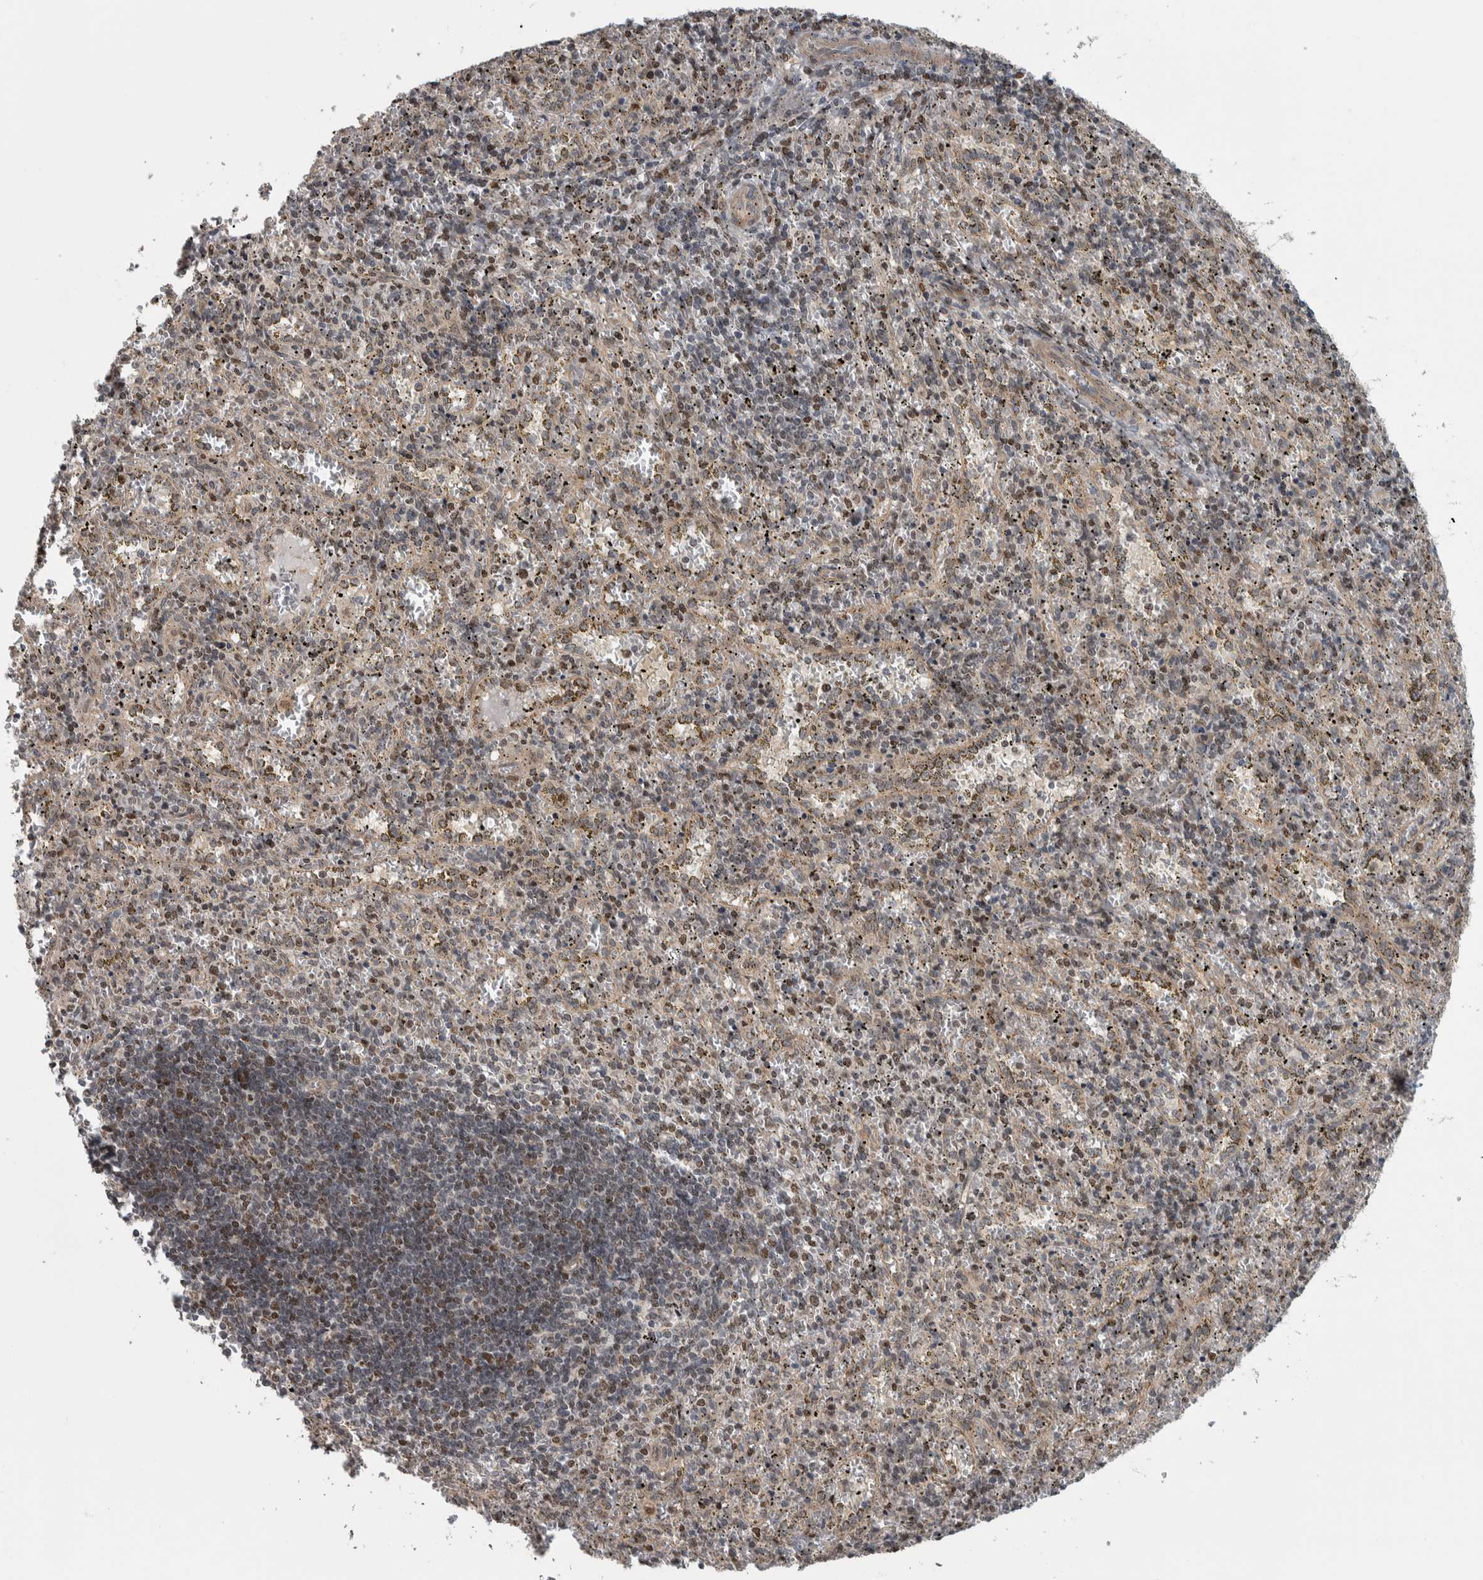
{"staining": {"intensity": "weak", "quantity": "25%-75%", "location": "cytoplasmic/membranous"}, "tissue": "spleen", "cell_type": "Cells in red pulp", "image_type": "normal", "snomed": [{"axis": "morphology", "description": "Normal tissue, NOS"}, {"axis": "topography", "description": "Spleen"}], "caption": "Spleen stained with IHC exhibits weak cytoplasmic/membranous staining in approximately 25%-75% of cells in red pulp.", "gene": "CWC27", "patient": {"sex": "male", "age": 11}}